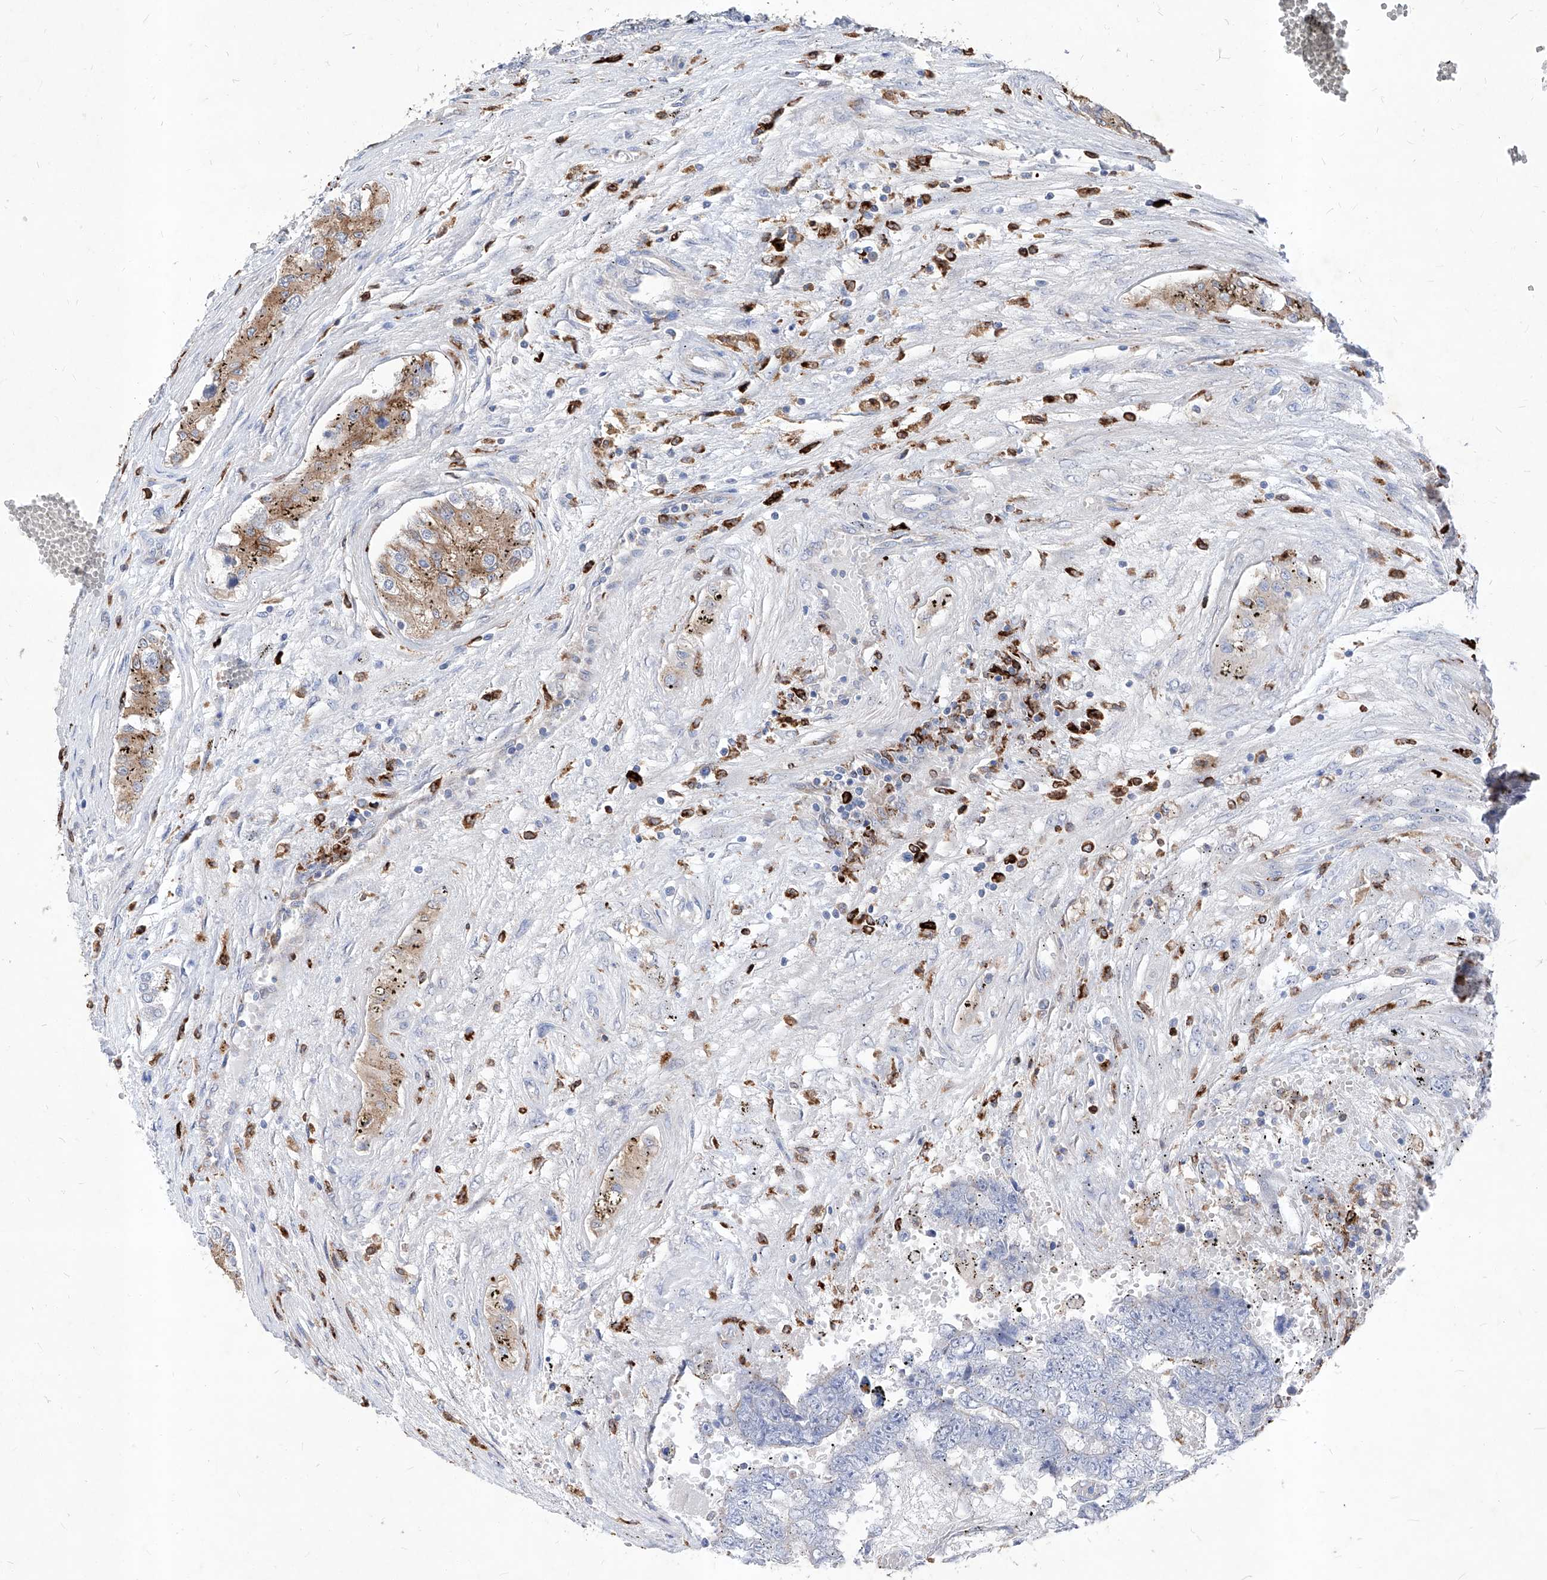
{"staining": {"intensity": "negative", "quantity": "none", "location": "none"}, "tissue": "testis cancer", "cell_type": "Tumor cells", "image_type": "cancer", "snomed": [{"axis": "morphology", "description": "Carcinoma, Embryonal, NOS"}, {"axis": "topography", "description": "Testis"}], "caption": "DAB (3,3'-diaminobenzidine) immunohistochemical staining of human testis cancer shows no significant positivity in tumor cells. Nuclei are stained in blue.", "gene": "UBOX5", "patient": {"sex": "male", "age": 25}}